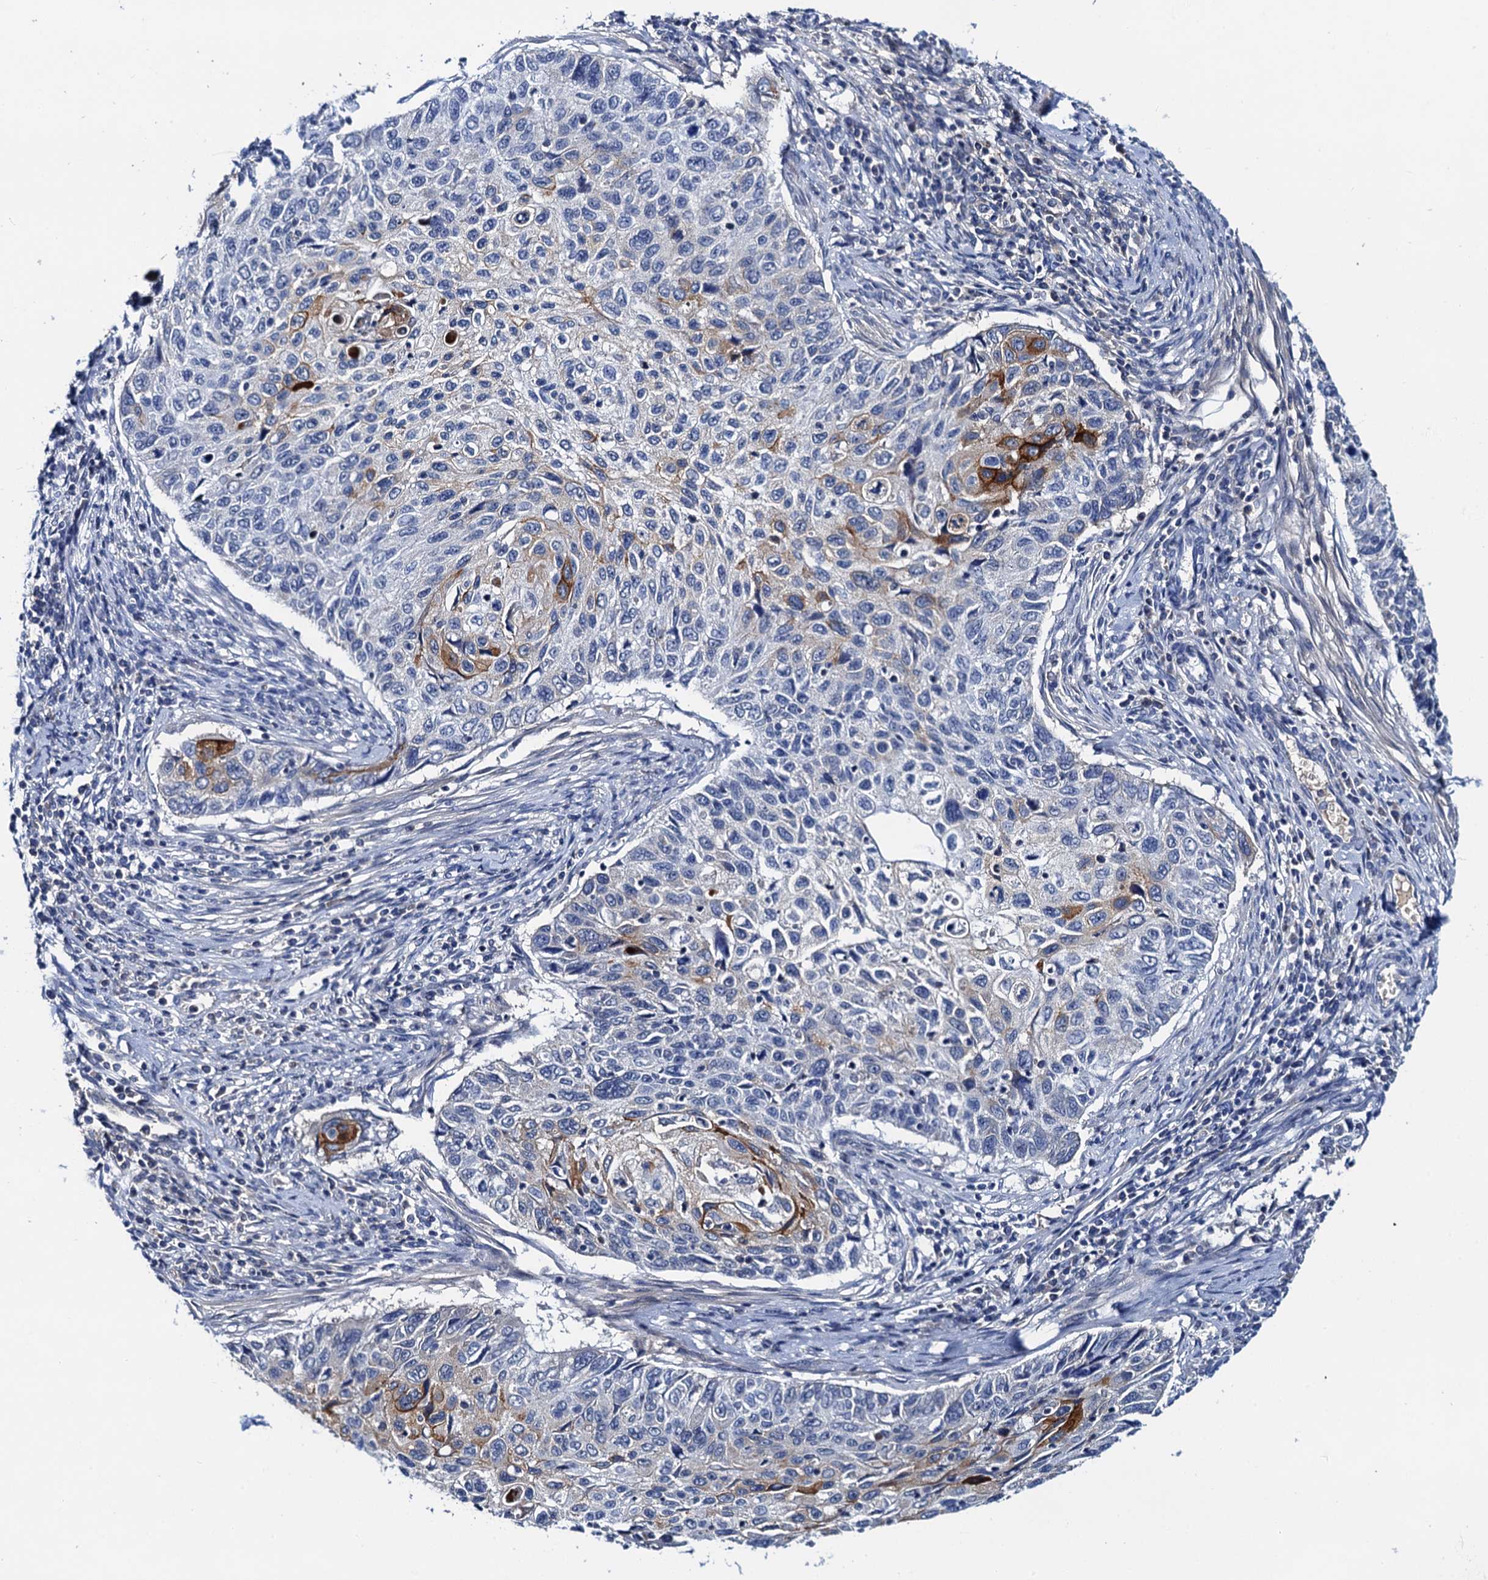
{"staining": {"intensity": "strong", "quantity": "<25%", "location": "cytoplasmic/membranous"}, "tissue": "cervical cancer", "cell_type": "Tumor cells", "image_type": "cancer", "snomed": [{"axis": "morphology", "description": "Squamous cell carcinoma, NOS"}, {"axis": "topography", "description": "Cervix"}], "caption": "High-magnification brightfield microscopy of cervical squamous cell carcinoma stained with DAB (3,3'-diaminobenzidine) (brown) and counterstained with hematoxylin (blue). tumor cells exhibit strong cytoplasmic/membranous expression is seen in approximately<25% of cells.", "gene": "LYPD3", "patient": {"sex": "female", "age": 70}}